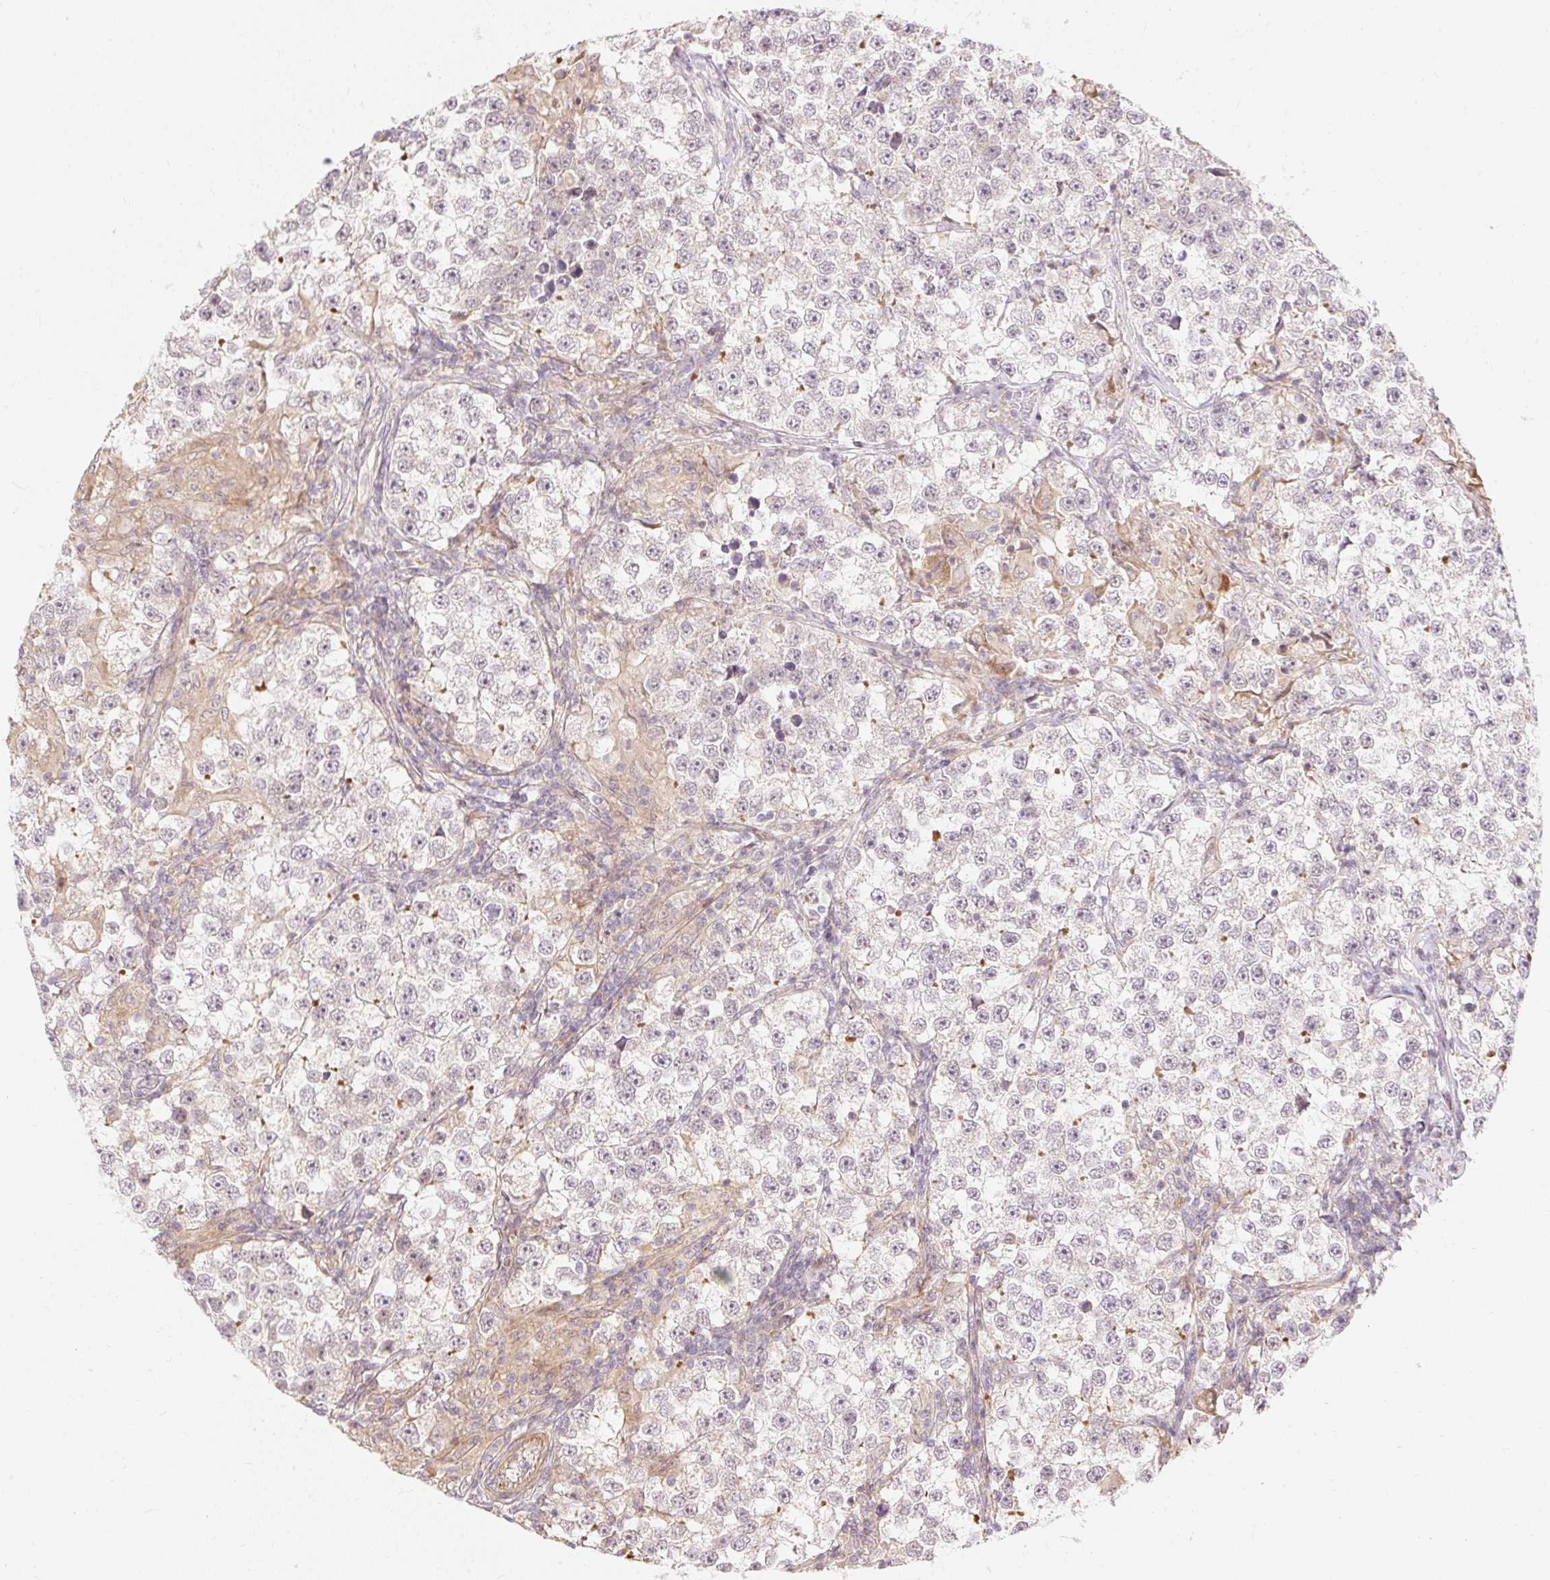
{"staining": {"intensity": "negative", "quantity": "none", "location": "none"}, "tissue": "testis cancer", "cell_type": "Tumor cells", "image_type": "cancer", "snomed": [{"axis": "morphology", "description": "Seminoma, NOS"}, {"axis": "topography", "description": "Testis"}], "caption": "Immunohistochemistry histopathology image of human testis cancer (seminoma) stained for a protein (brown), which demonstrates no expression in tumor cells.", "gene": "EMC10", "patient": {"sex": "male", "age": 46}}